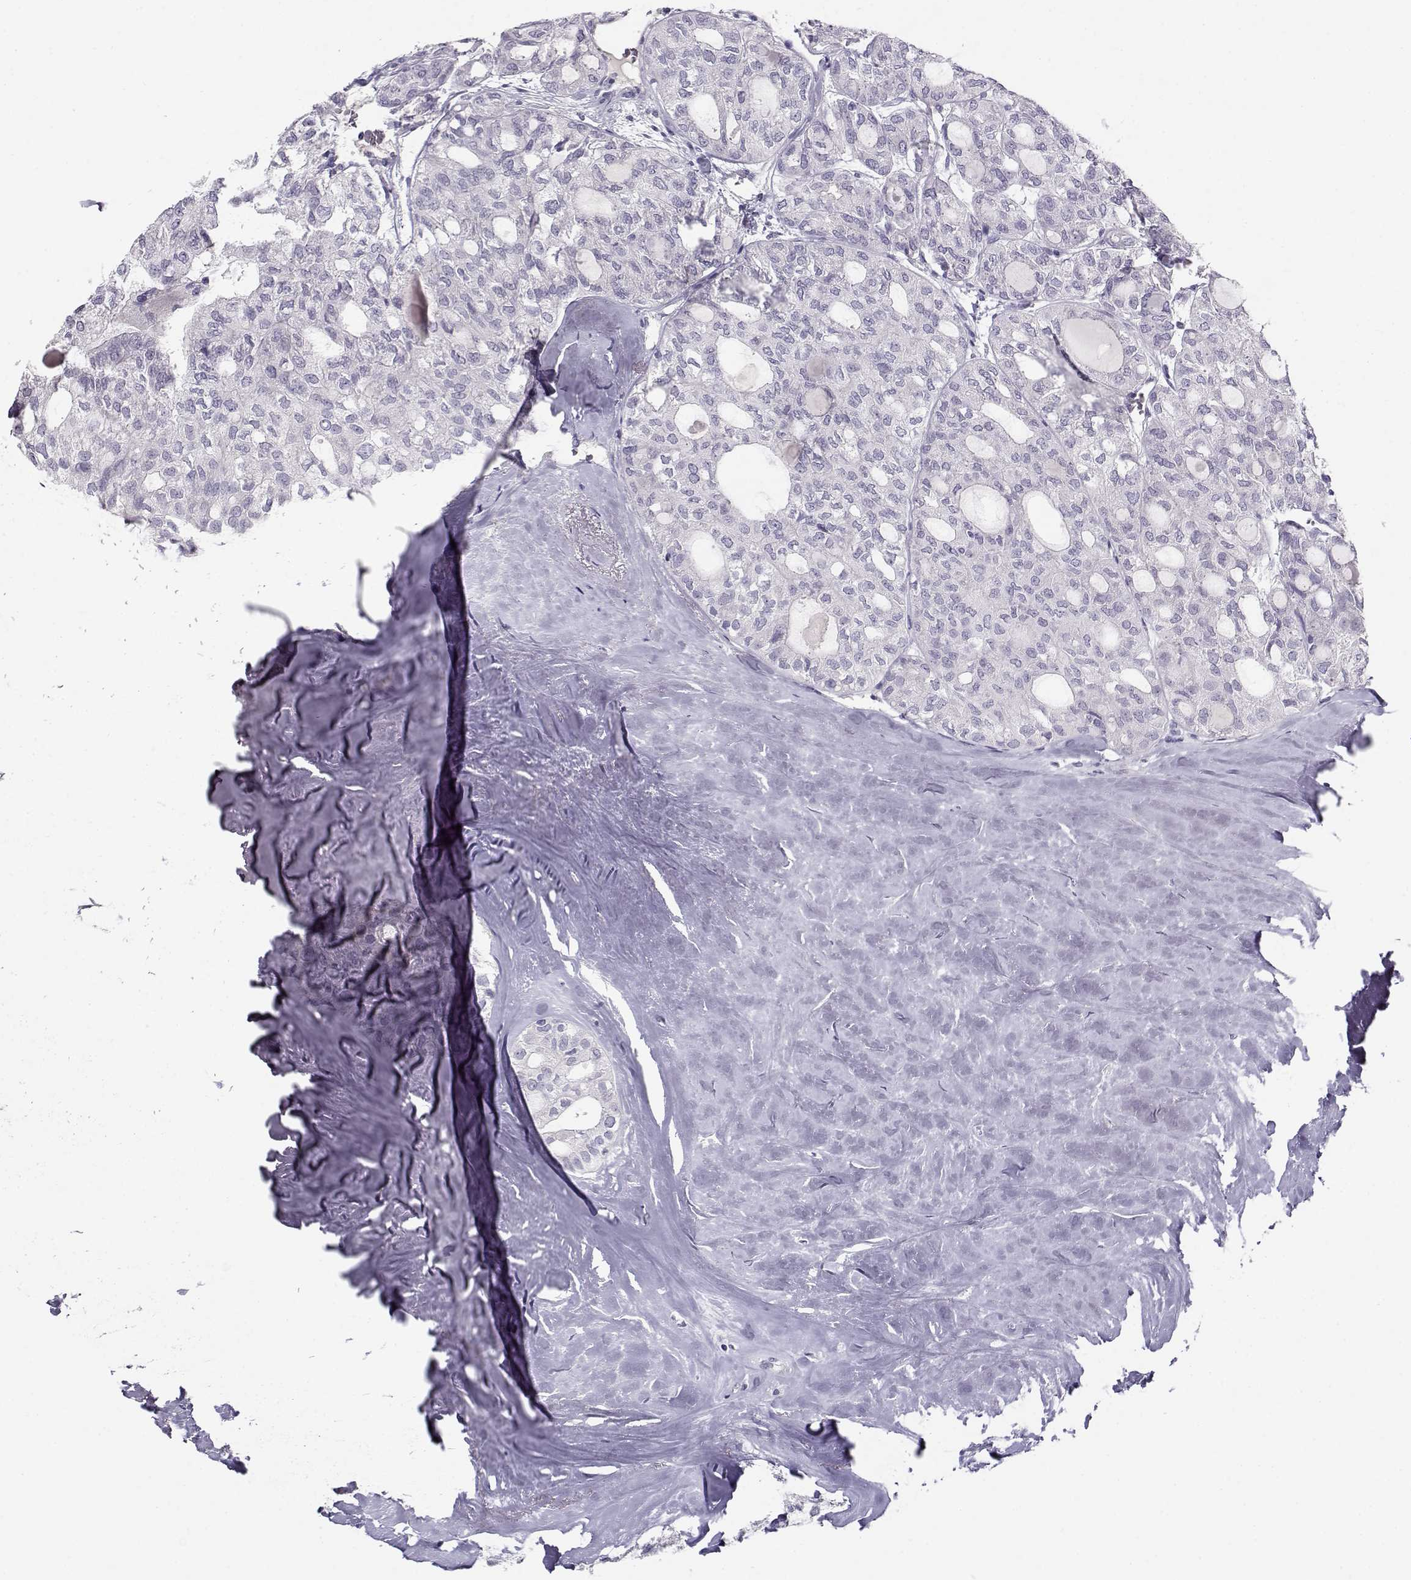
{"staining": {"intensity": "negative", "quantity": "none", "location": "none"}, "tissue": "thyroid cancer", "cell_type": "Tumor cells", "image_type": "cancer", "snomed": [{"axis": "morphology", "description": "Follicular adenoma carcinoma, NOS"}, {"axis": "topography", "description": "Thyroid gland"}], "caption": "An immunohistochemistry (IHC) image of thyroid cancer is shown. There is no staining in tumor cells of thyroid cancer. Nuclei are stained in blue.", "gene": "CFAP77", "patient": {"sex": "male", "age": 75}}